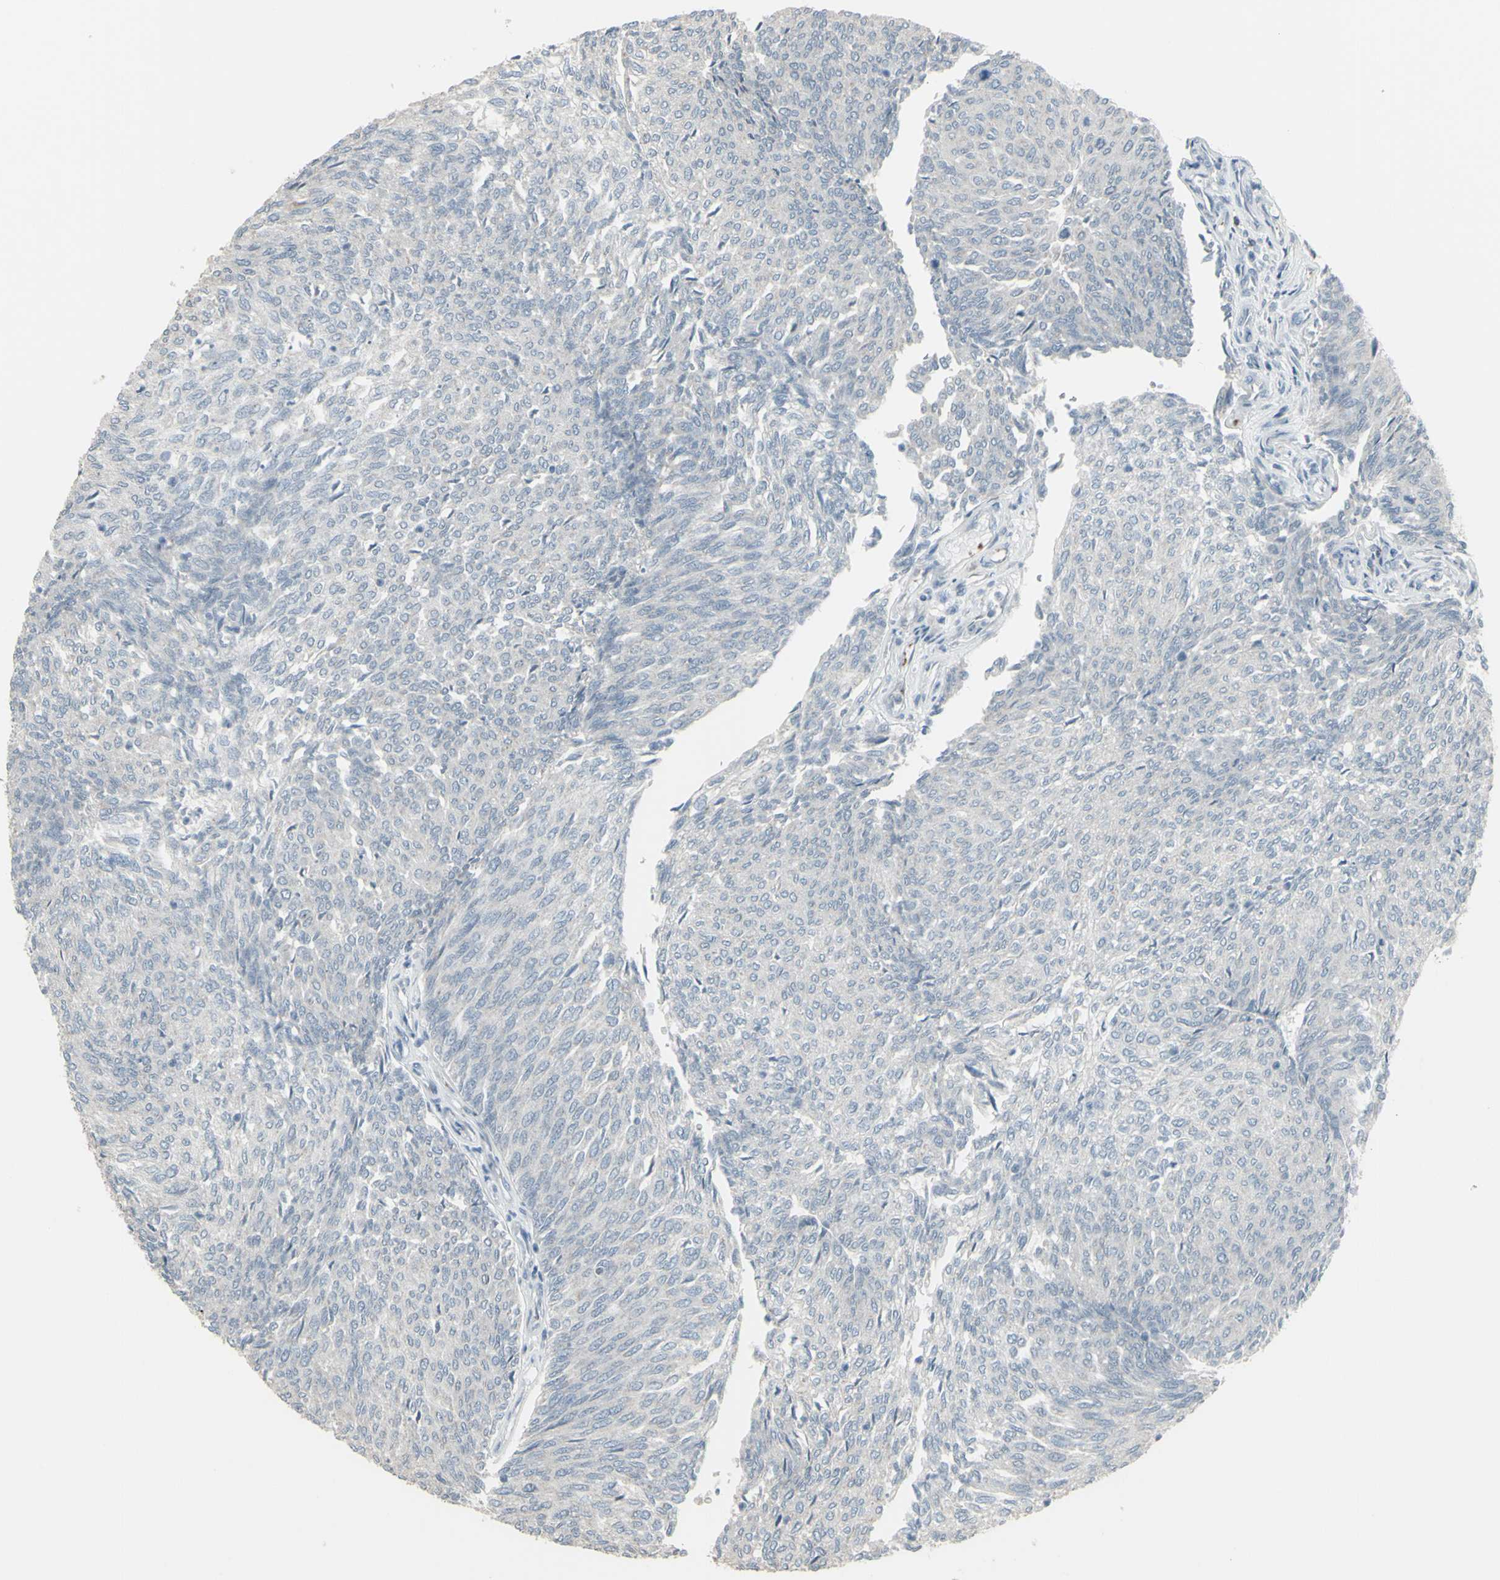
{"staining": {"intensity": "negative", "quantity": "none", "location": "none"}, "tissue": "urothelial cancer", "cell_type": "Tumor cells", "image_type": "cancer", "snomed": [{"axis": "morphology", "description": "Urothelial carcinoma, Low grade"}, {"axis": "topography", "description": "Urinary bladder"}], "caption": "Tumor cells are negative for brown protein staining in urothelial carcinoma (low-grade).", "gene": "CD79B", "patient": {"sex": "female", "age": 79}}